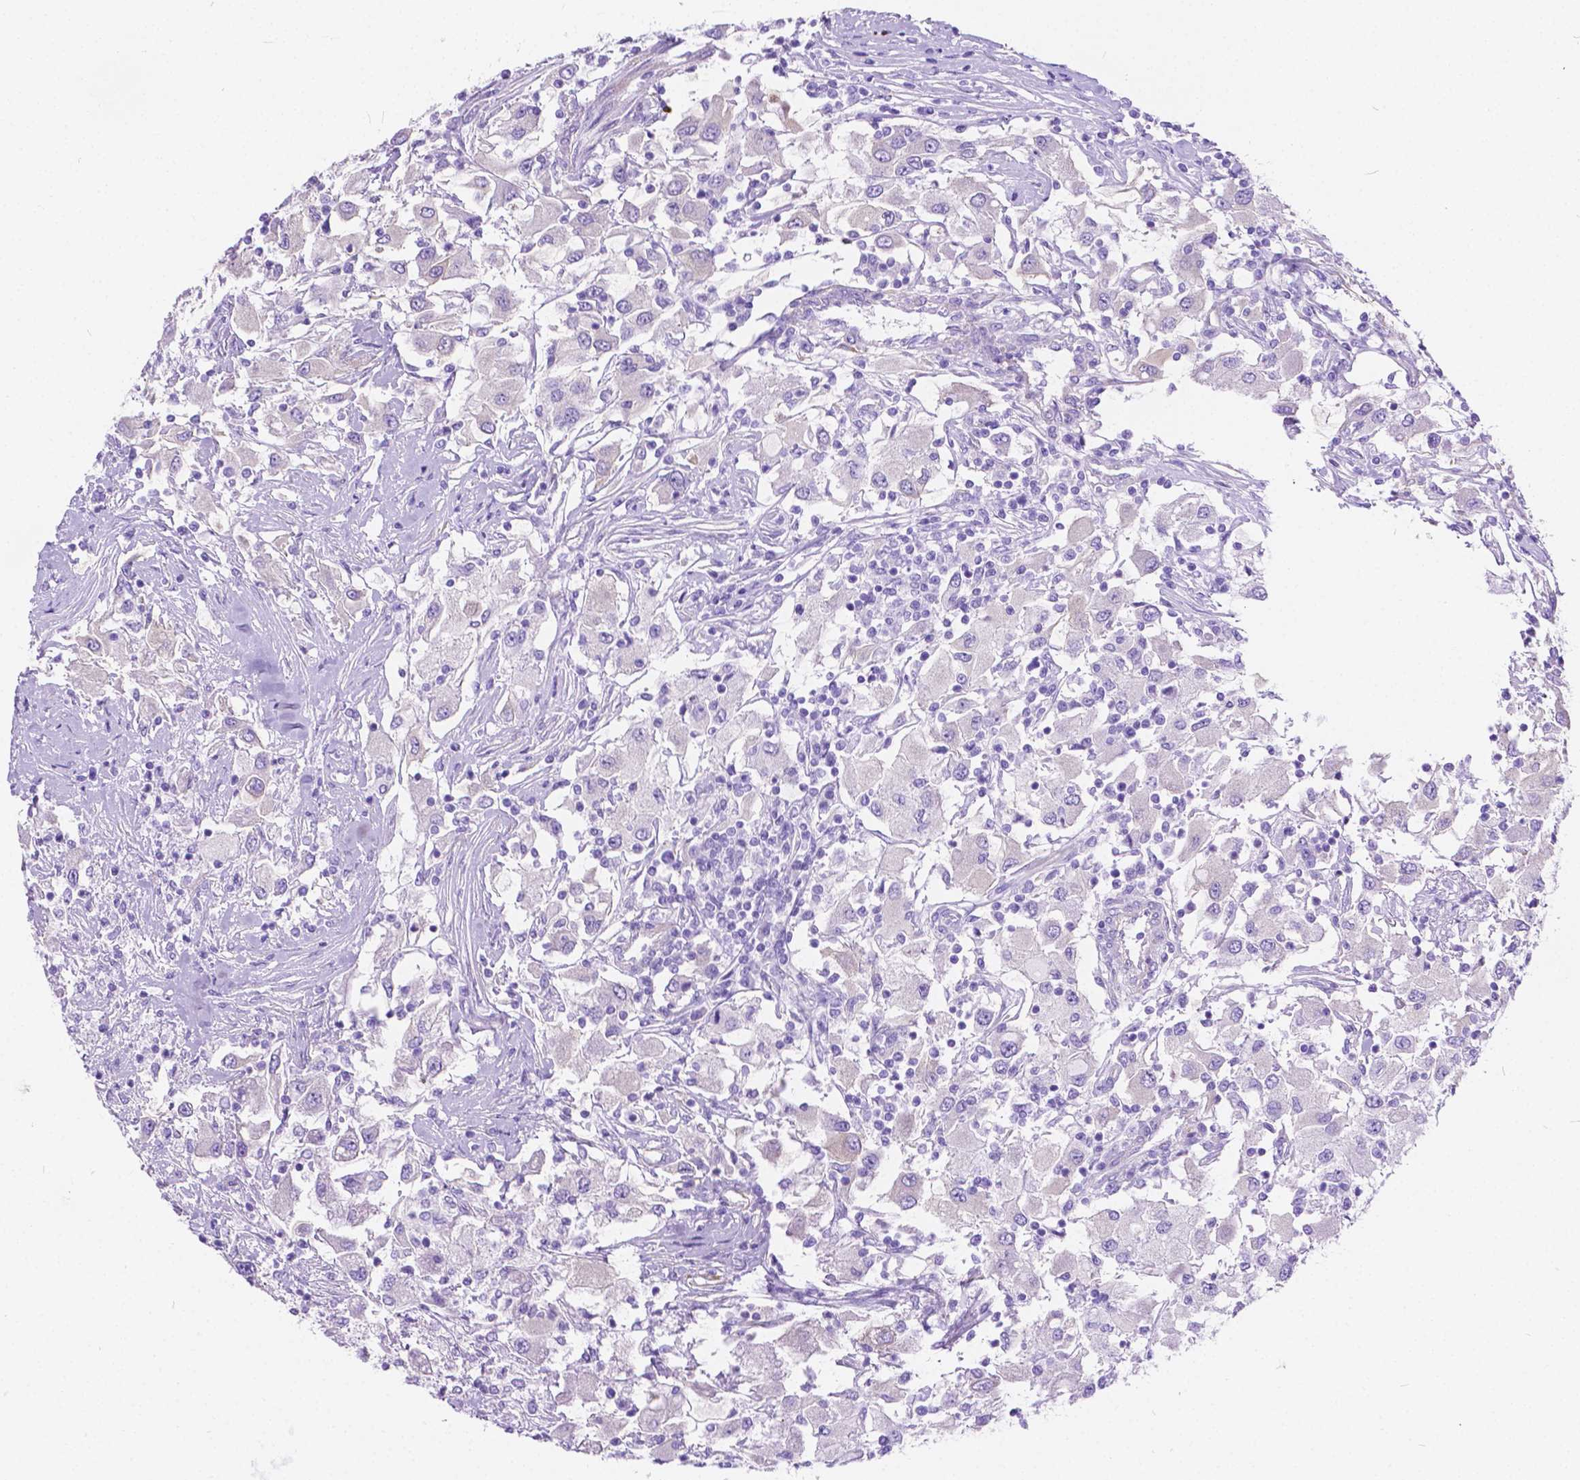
{"staining": {"intensity": "negative", "quantity": "none", "location": "none"}, "tissue": "renal cancer", "cell_type": "Tumor cells", "image_type": "cancer", "snomed": [{"axis": "morphology", "description": "Adenocarcinoma, NOS"}, {"axis": "topography", "description": "Kidney"}], "caption": "Immunohistochemistry (IHC) histopathology image of renal cancer stained for a protein (brown), which reveals no positivity in tumor cells. (Brightfield microscopy of DAB IHC at high magnification).", "gene": "CHRM1", "patient": {"sex": "female", "age": 67}}